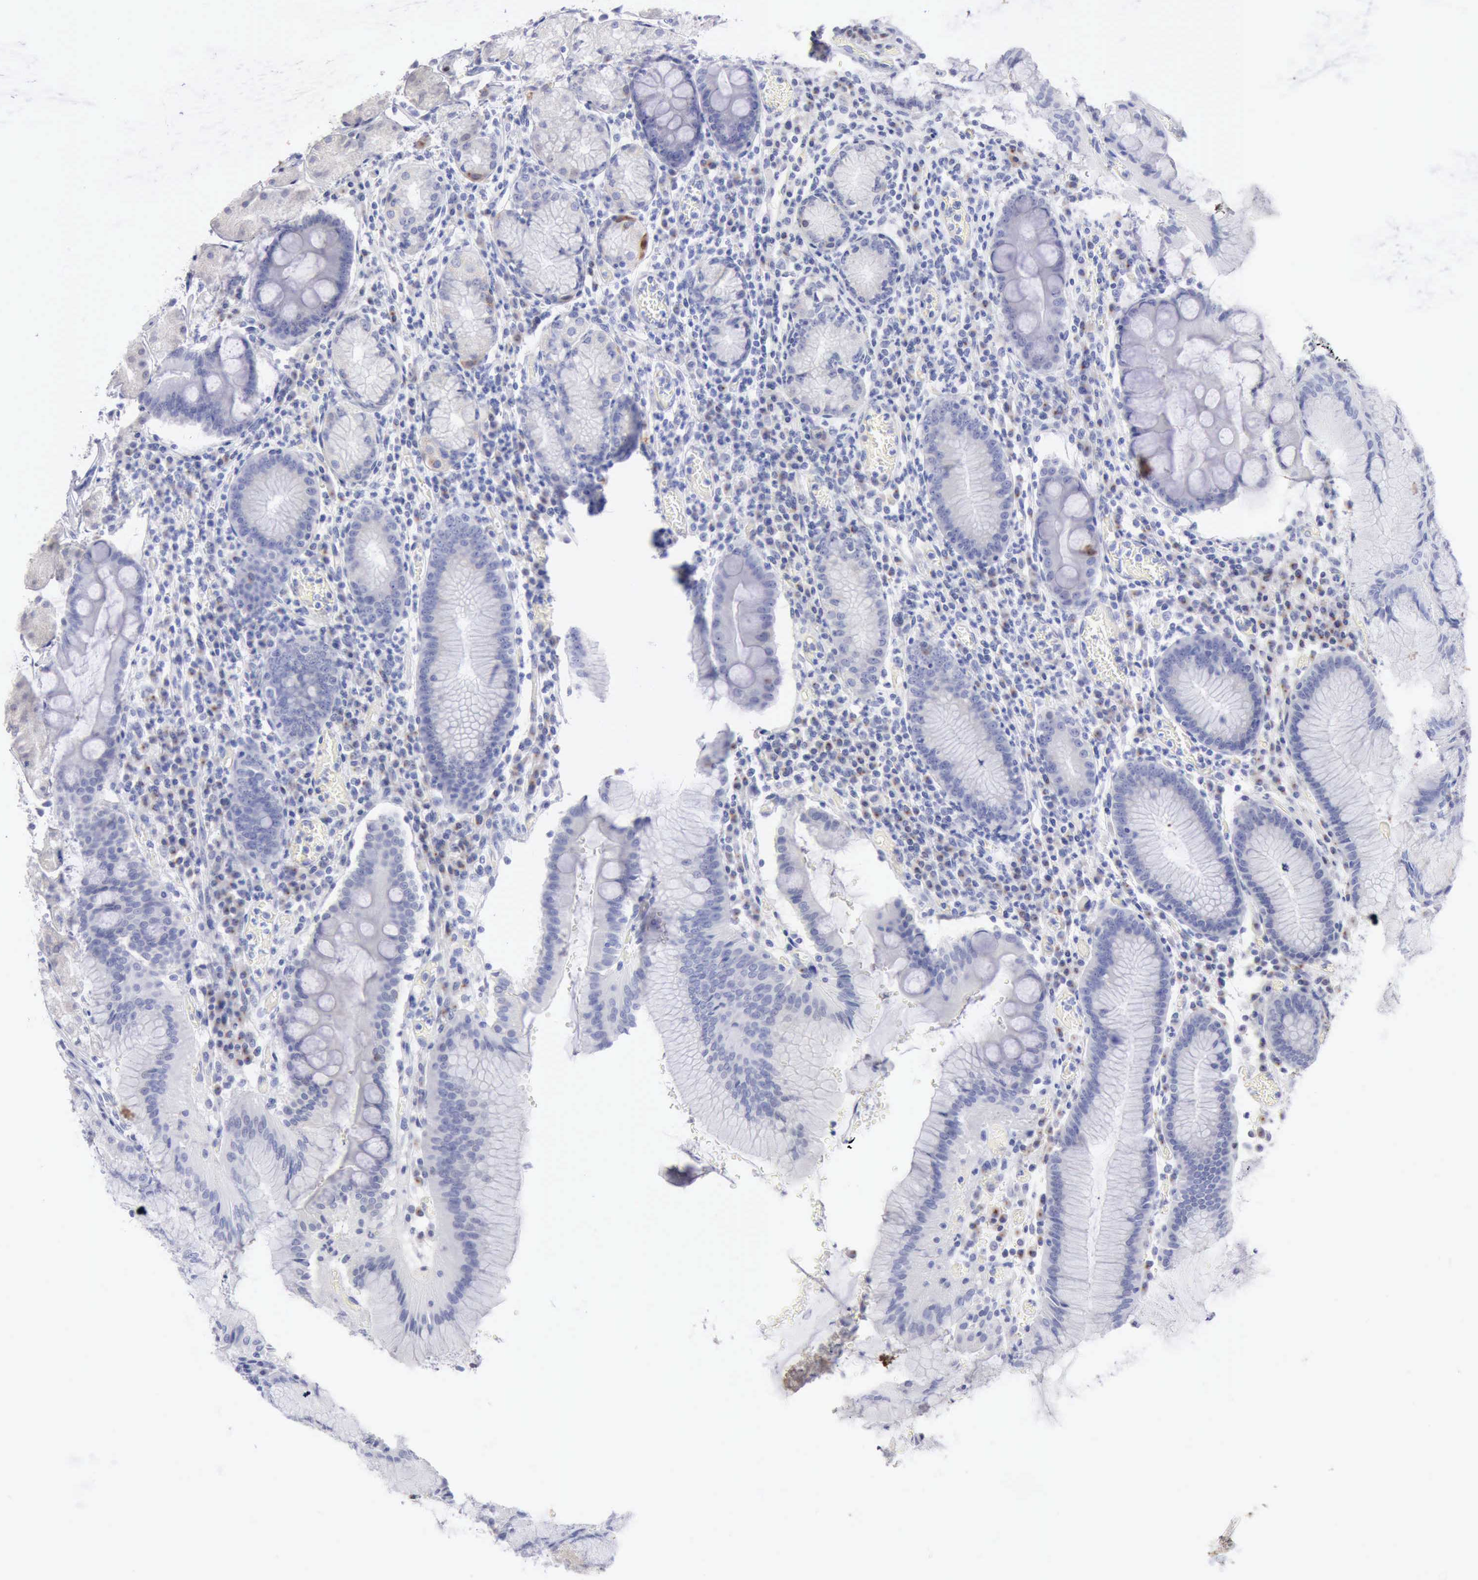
{"staining": {"intensity": "moderate", "quantity": "<25%", "location": "cytoplasmic/membranous"}, "tissue": "stomach", "cell_type": "Glandular cells", "image_type": "normal", "snomed": [{"axis": "morphology", "description": "Normal tissue, NOS"}, {"axis": "topography", "description": "Stomach, lower"}], "caption": "A high-resolution image shows immunohistochemistry staining of normal stomach, which displays moderate cytoplasmic/membranous positivity in about <25% of glandular cells.", "gene": "ANGEL1", "patient": {"sex": "female", "age": 73}}